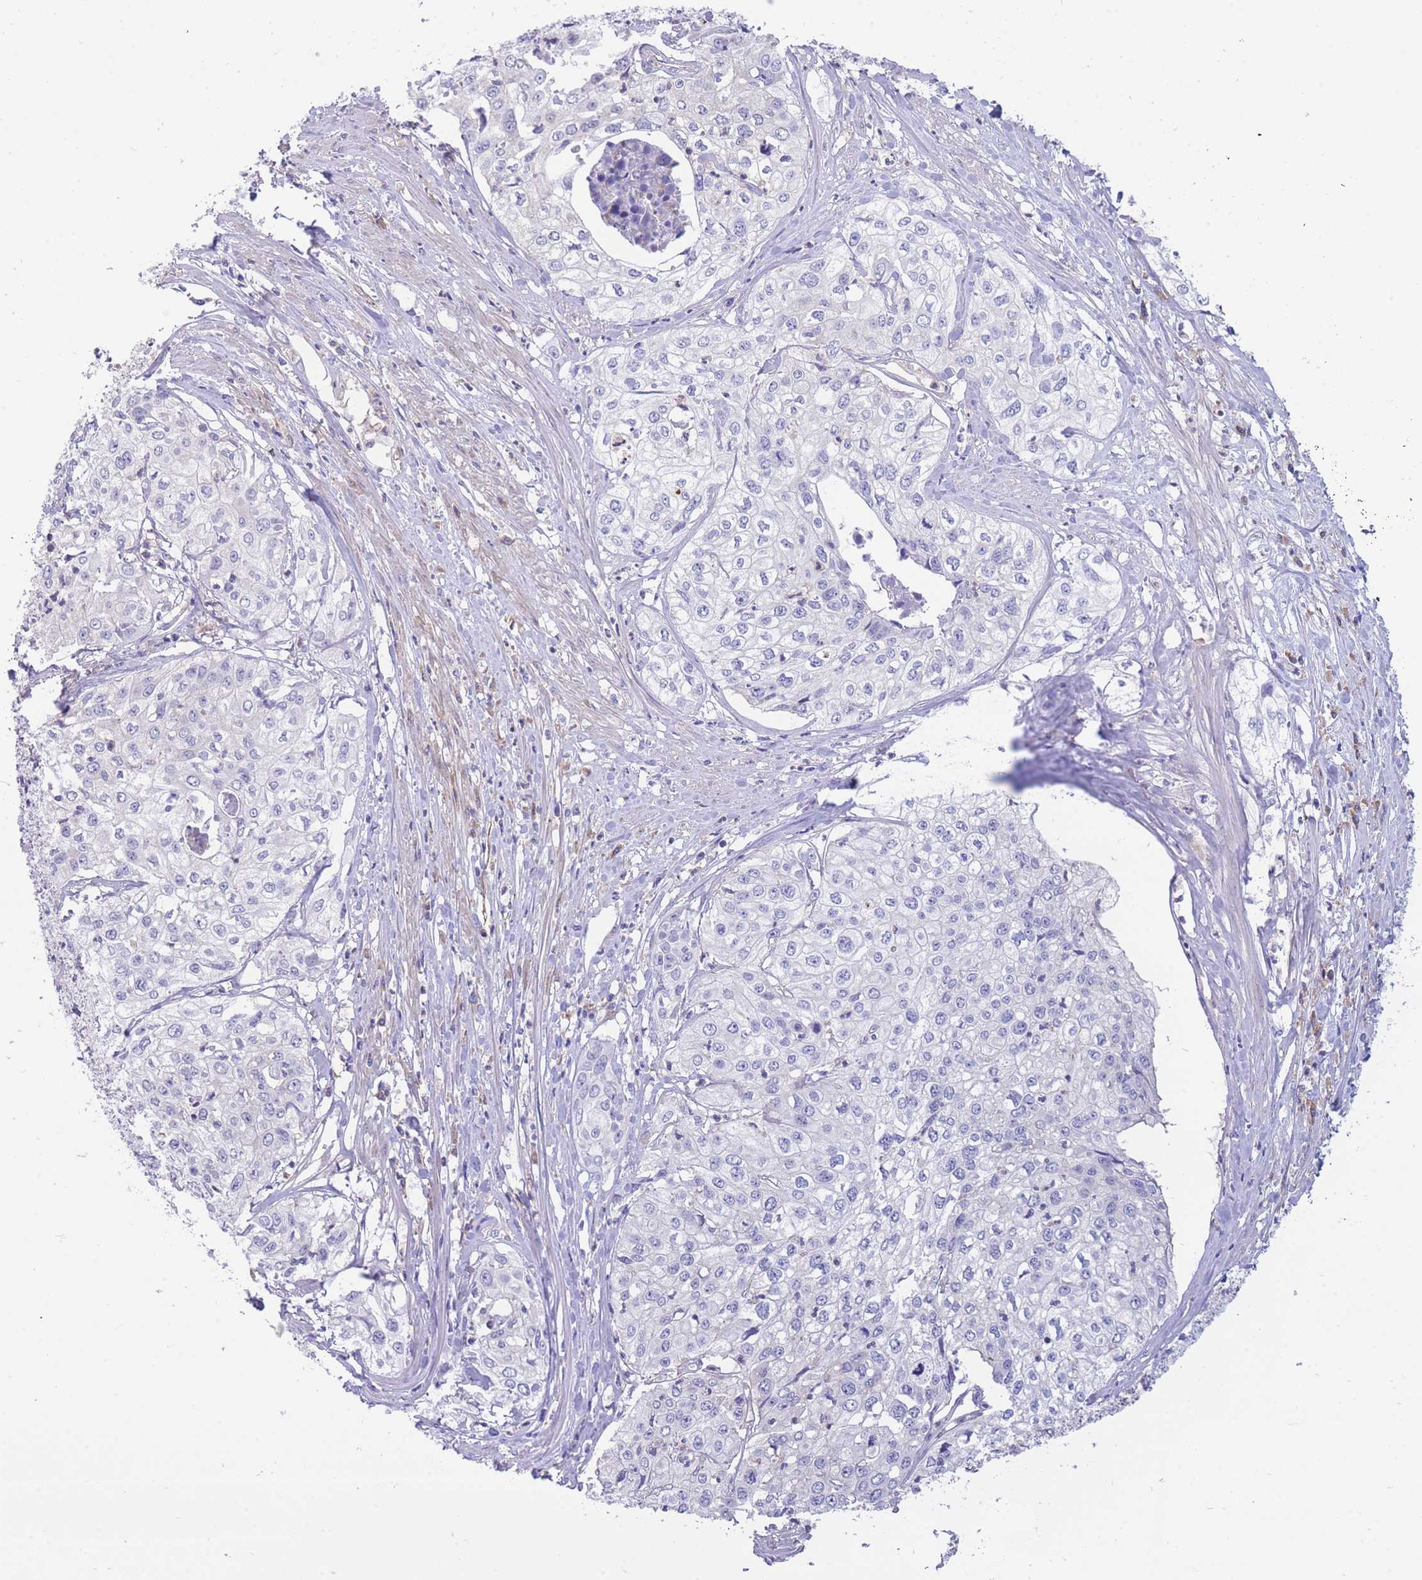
{"staining": {"intensity": "negative", "quantity": "none", "location": "none"}, "tissue": "cervical cancer", "cell_type": "Tumor cells", "image_type": "cancer", "snomed": [{"axis": "morphology", "description": "Squamous cell carcinoma, NOS"}, {"axis": "topography", "description": "Cervix"}], "caption": "This is an IHC histopathology image of human cervical cancer. There is no expression in tumor cells.", "gene": "NAMPT", "patient": {"sex": "female", "age": 31}}